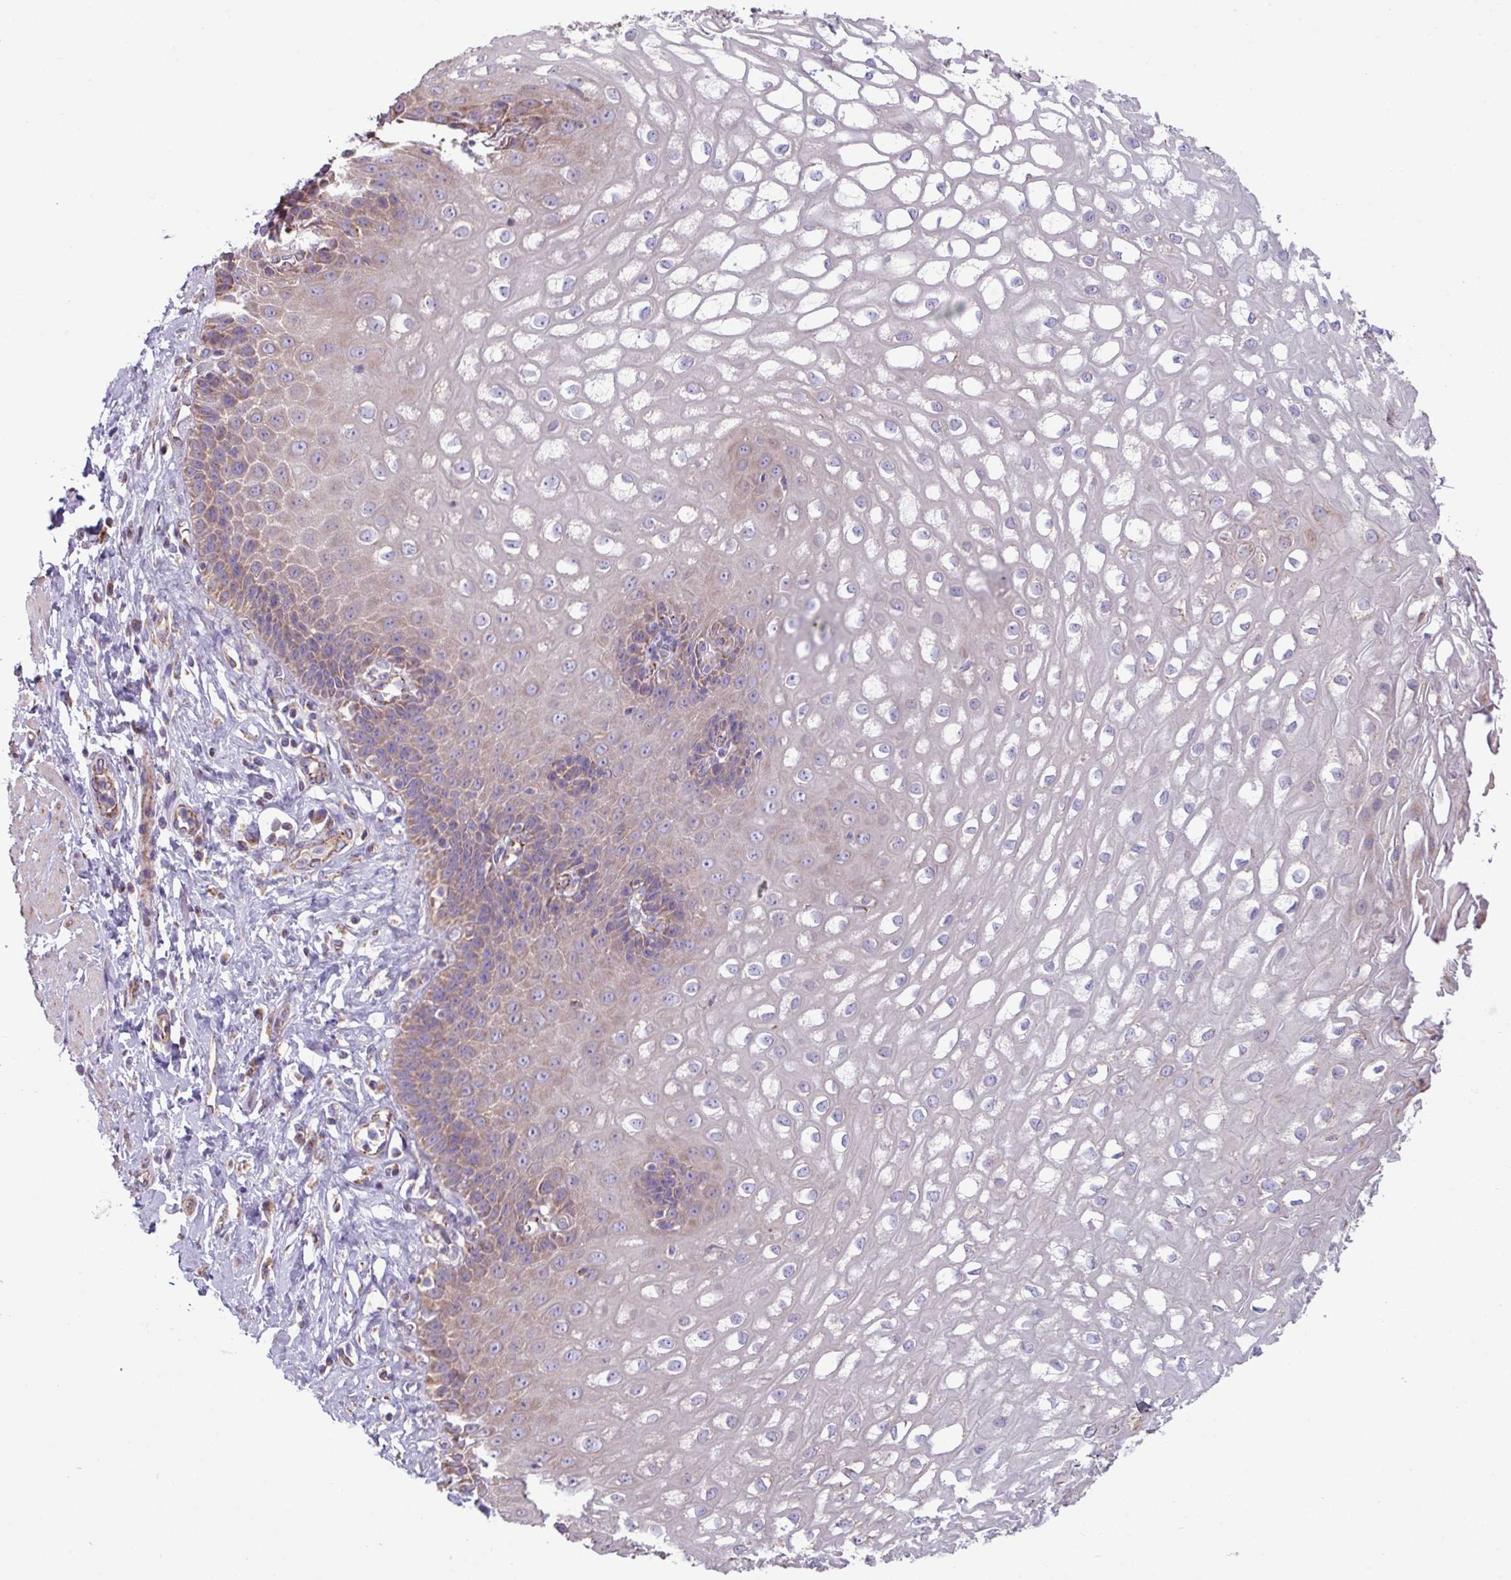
{"staining": {"intensity": "weak", "quantity": "25%-75%", "location": "cytoplasmic/membranous"}, "tissue": "esophagus", "cell_type": "Squamous epithelial cells", "image_type": "normal", "snomed": [{"axis": "morphology", "description": "Normal tissue, NOS"}, {"axis": "topography", "description": "Esophagus"}], "caption": "This is an image of immunohistochemistry staining of benign esophagus, which shows weak expression in the cytoplasmic/membranous of squamous epithelial cells.", "gene": "PPM1J", "patient": {"sex": "male", "age": 67}}